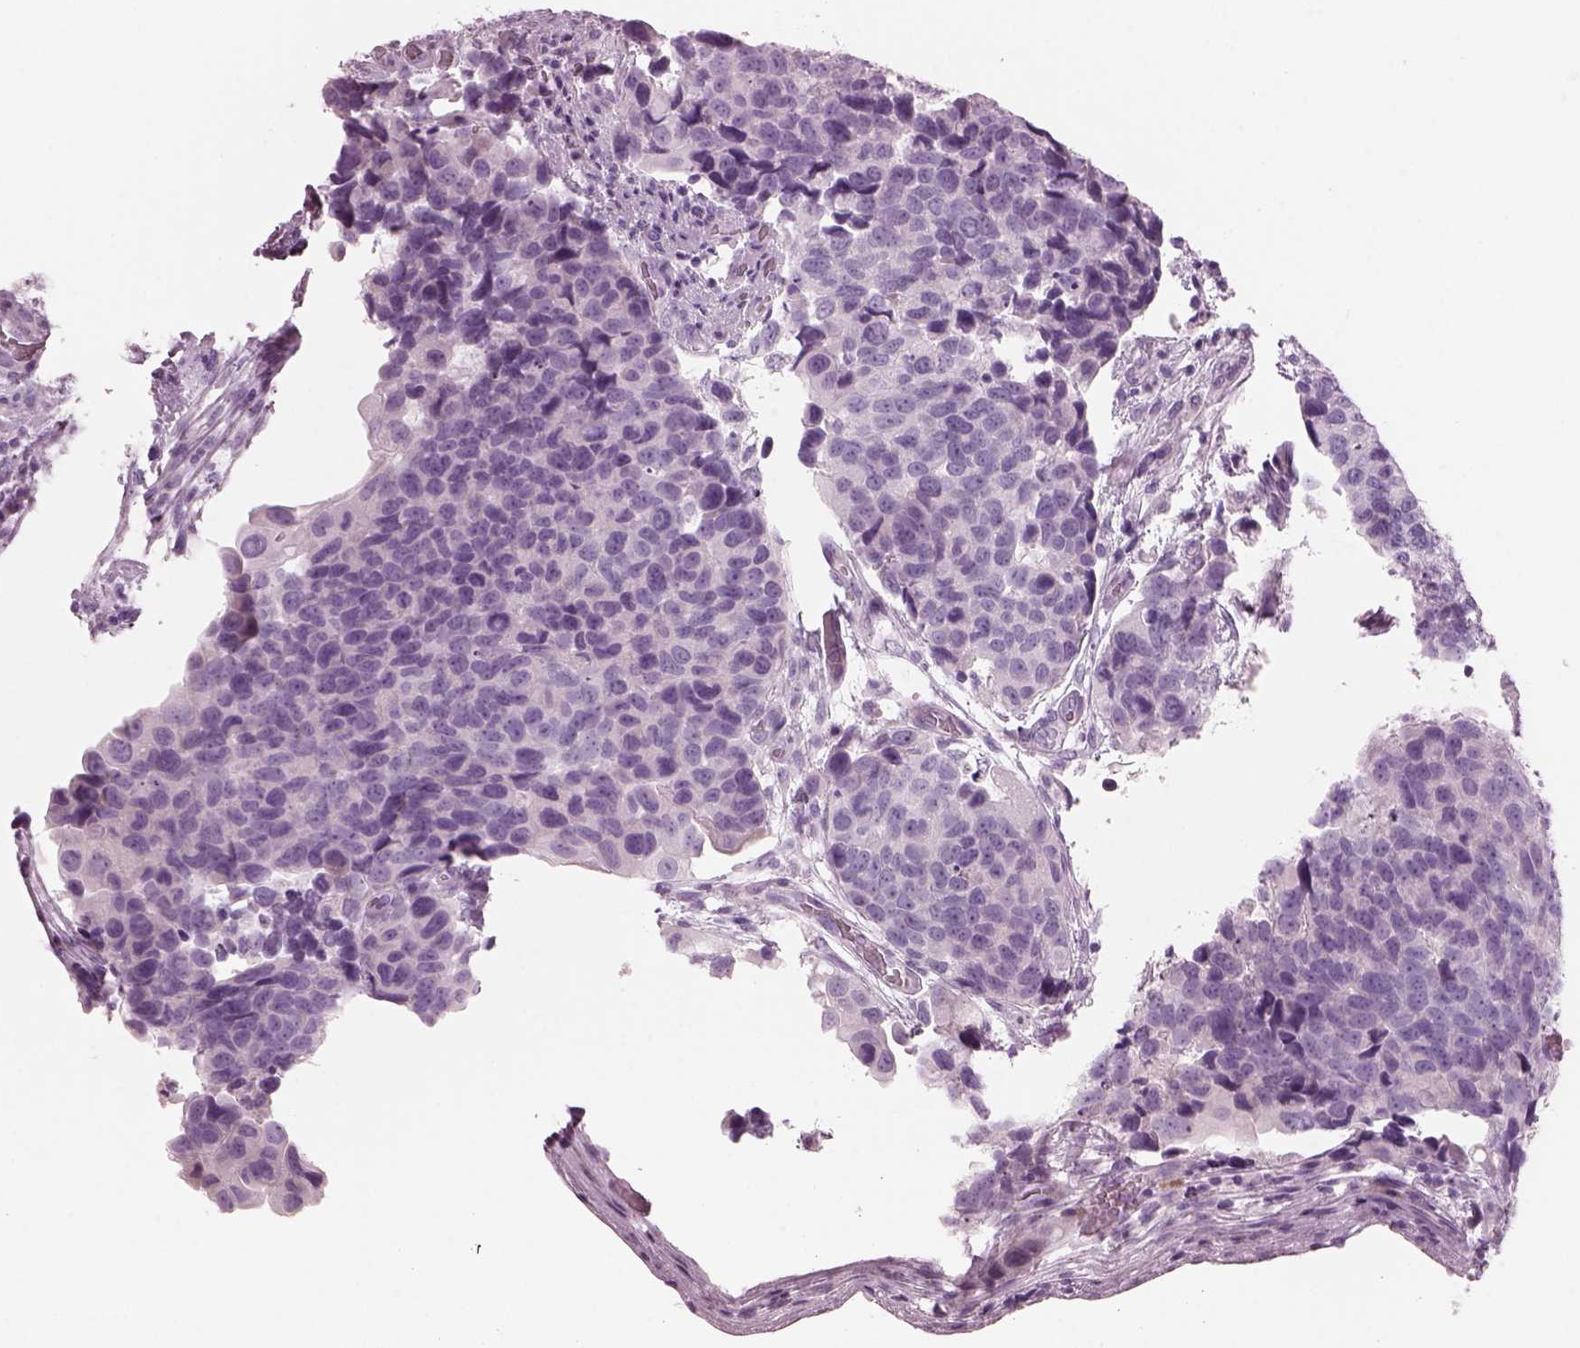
{"staining": {"intensity": "negative", "quantity": "none", "location": "none"}, "tissue": "urothelial cancer", "cell_type": "Tumor cells", "image_type": "cancer", "snomed": [{"axis": "morphology", "description": "Urothelial carcinoma, High grade"}, {"axis": "topography", "description": "Urinary bladder"}], "caption": "Immunohistochemical staining of human urothelial cancer shows no significant positivity in tumor cells.", "gene": "HYDIN", "patient": {"sex": "male", "age": 60}}